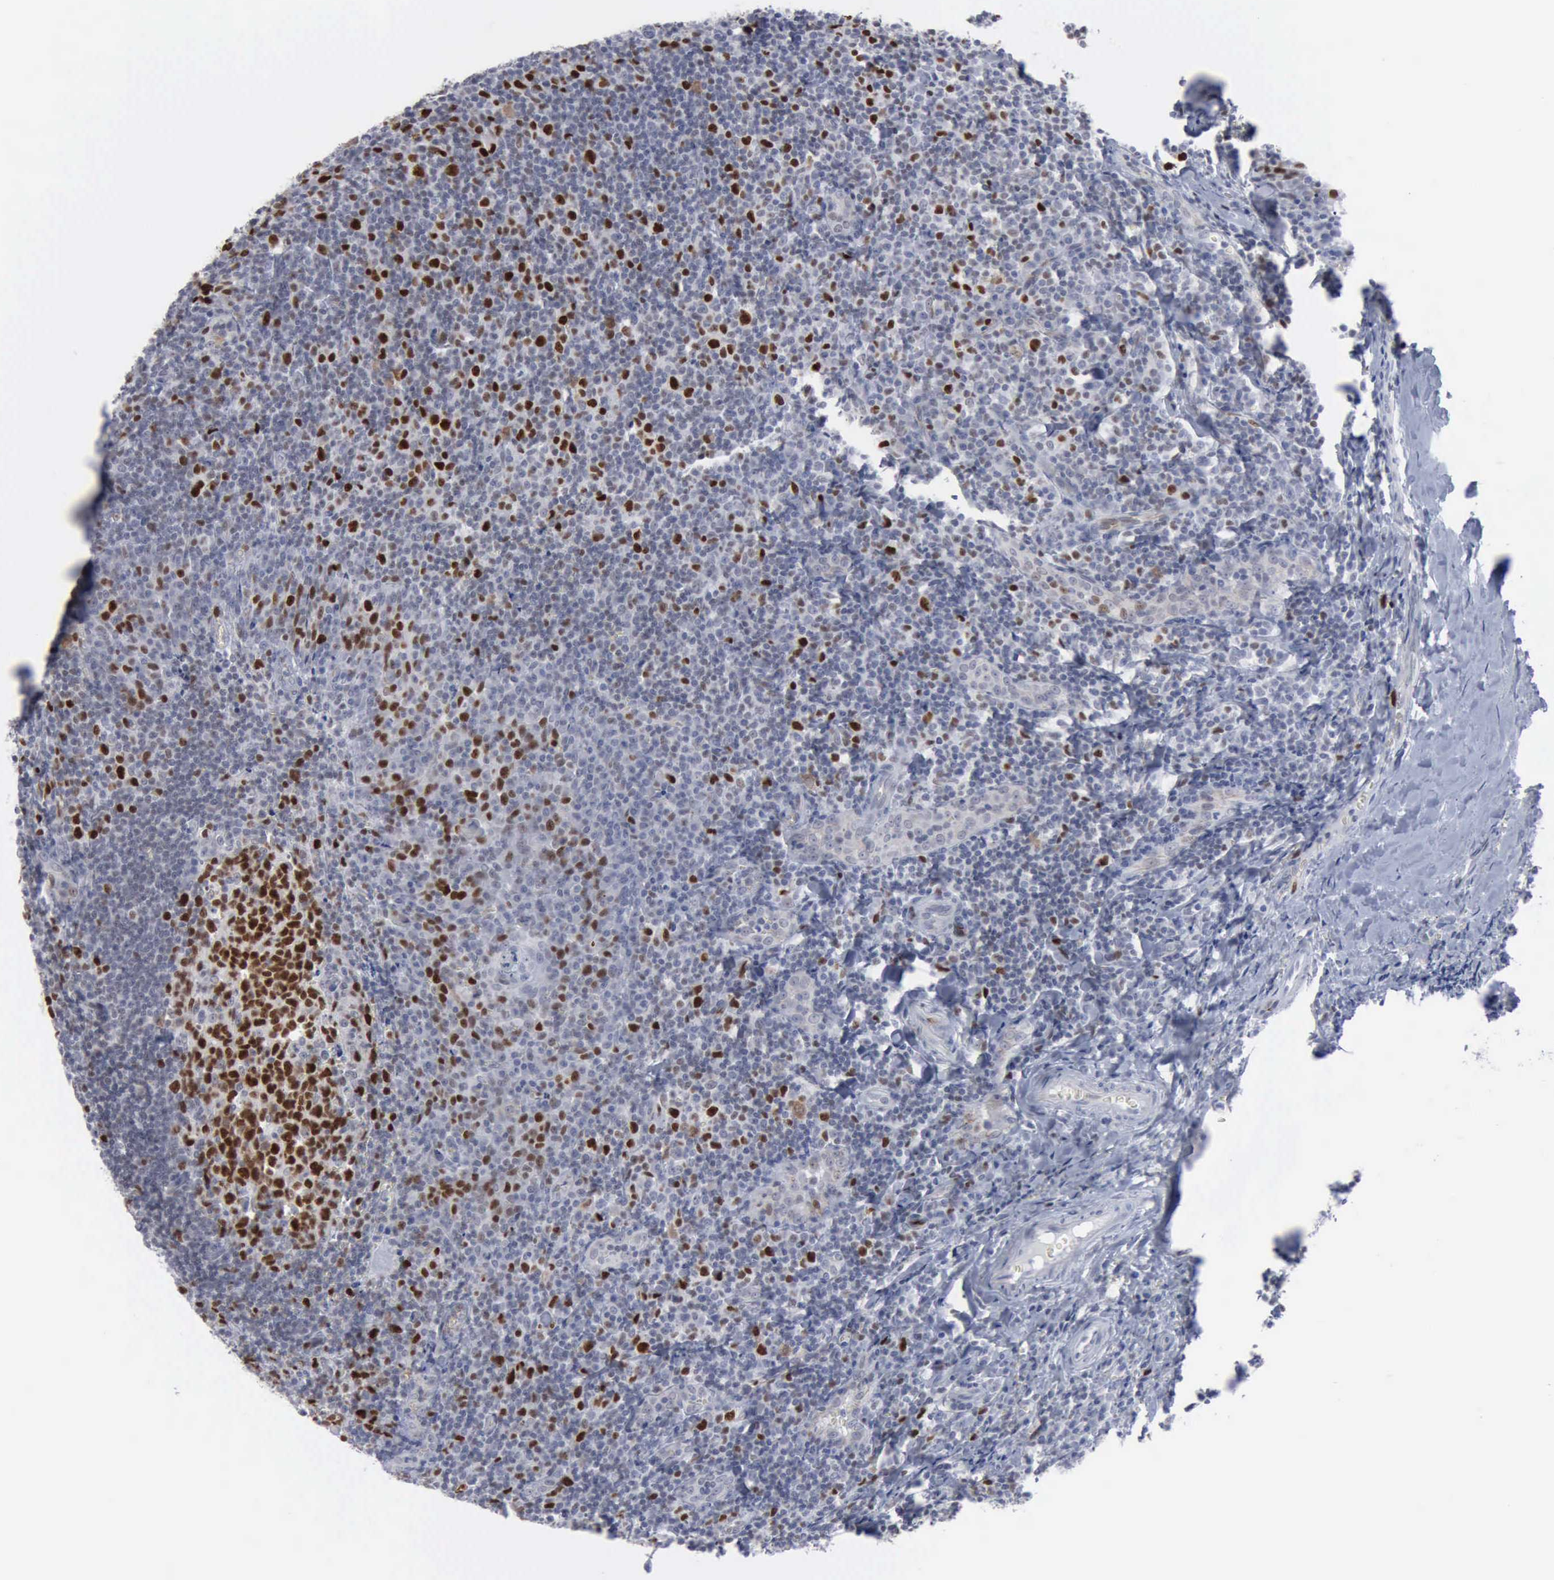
{"staining": {"intensity": "strong", "quantity": ">75%", "location": "nuclear"}, "tissue": "tonsil", "cell_type": "Germinal center cells", "image_type": "normal", "snomed": [{"axis": "morphology", "description": "Normal tissue, NOS"}, {"axis": "topography", "description": "Tonsil"}], "caption": "A high-resolution photomicrograph shows immunohistochemistry staining of normal tonsil, which exhibits strong nuclear expression in approximately >75% of germinal center cells.", "gene": "MCM5", "patient": {"sex": "male", "age": 20}}